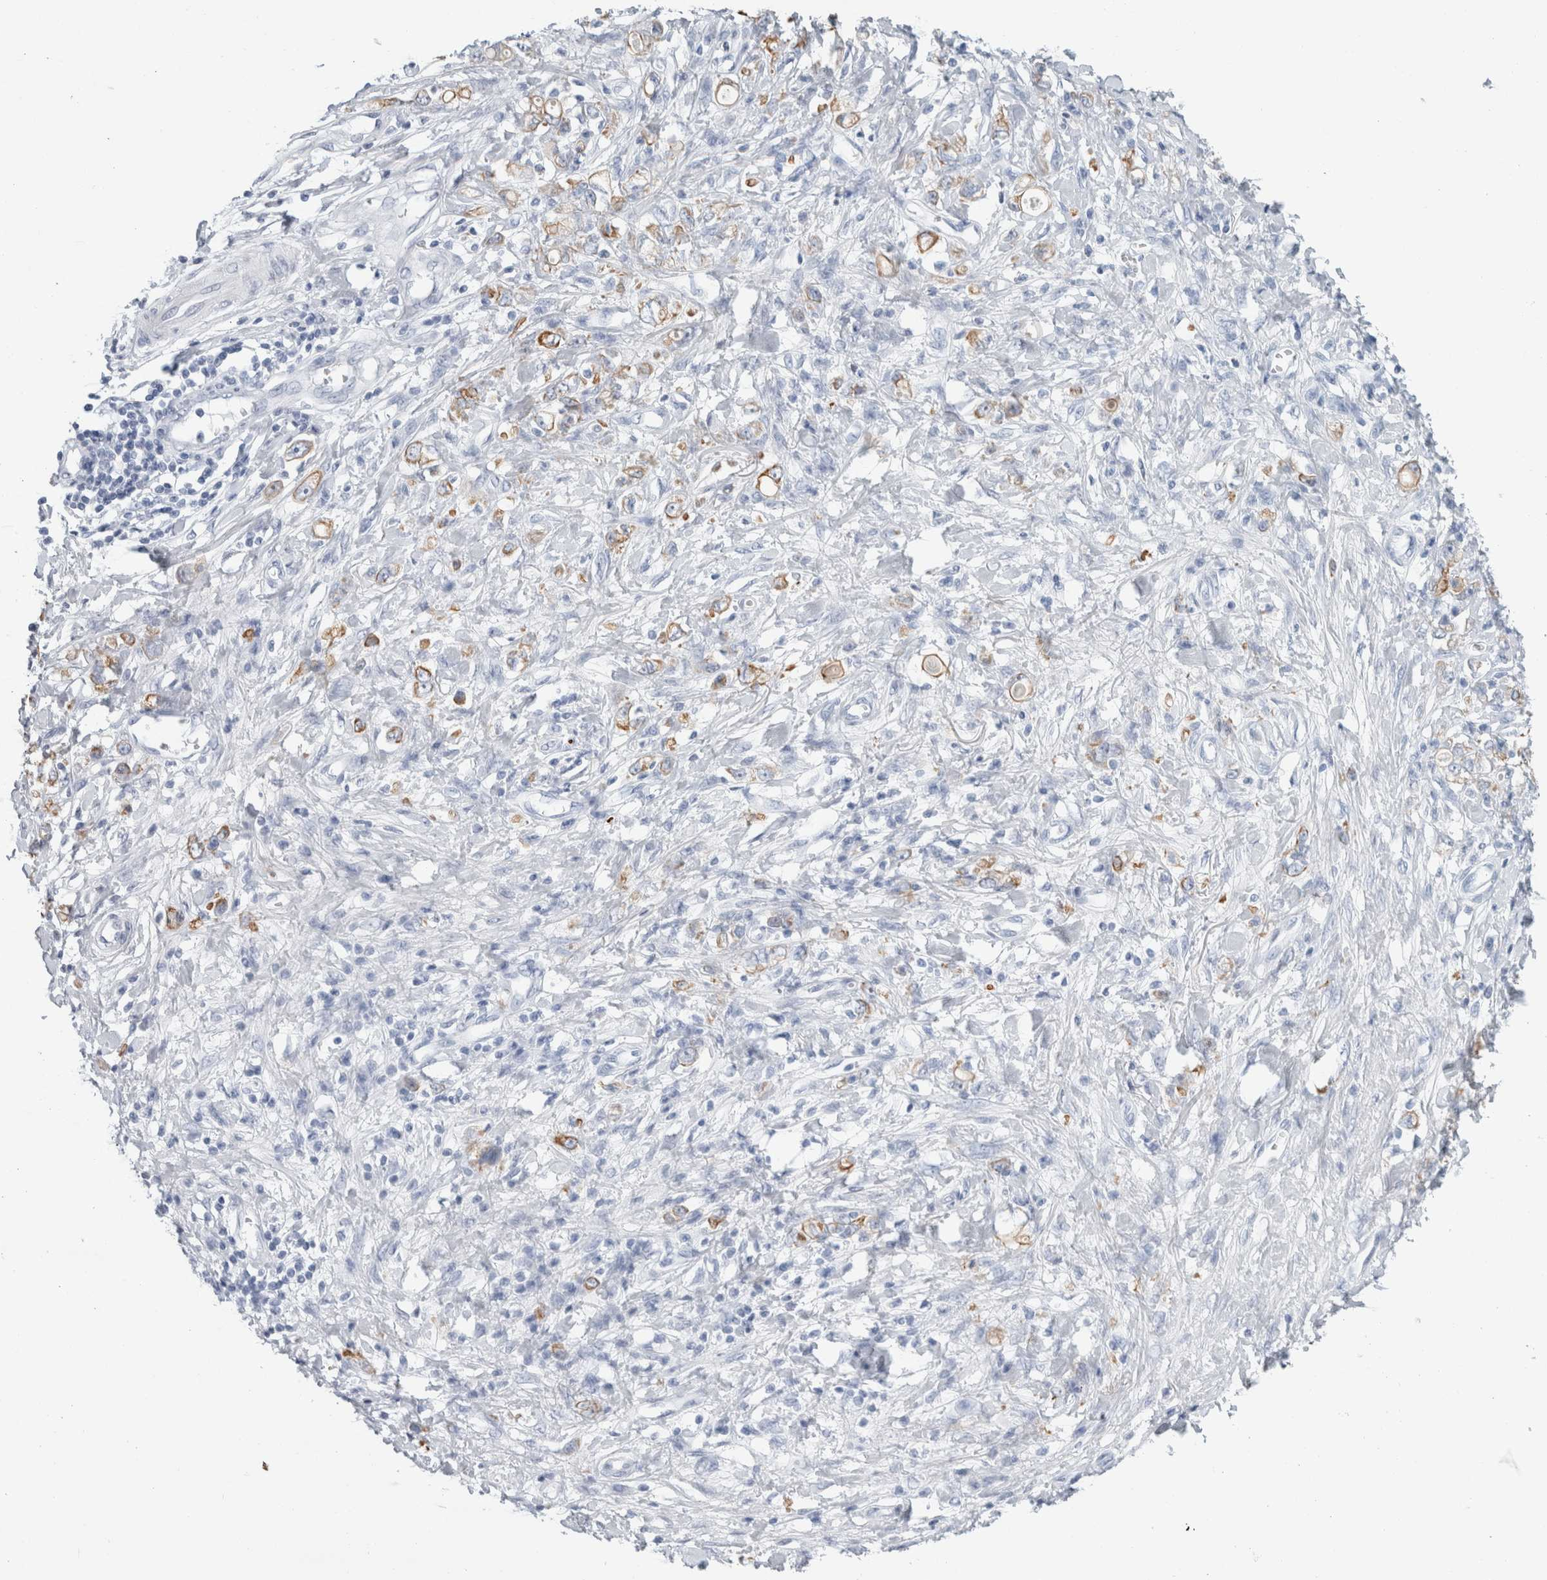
{"staining": {"intensity": "moderate", "quantity": "<25%", "location": "cytoplasmic/membranous"}, "tissue": "stomach cancer", "cell_type": "Tumor cells", "image_type": "cancer", "snomed": [{"axis": "morphology", "description": "Adenocarcinoma, NOS"}, {"axis": "topography", "description": "Stomach"}], "caption": "Immunohistochemistry (IHC) (DAB (3,3'-diaminobenzidine)) staining of human stomach cancer exhibits moderate cytoplasmic/membranous protein positivity in approximately <25% of tumor cells.", "gene": "RPH3AL", "patient": {"sex": "female", "age": 76}}